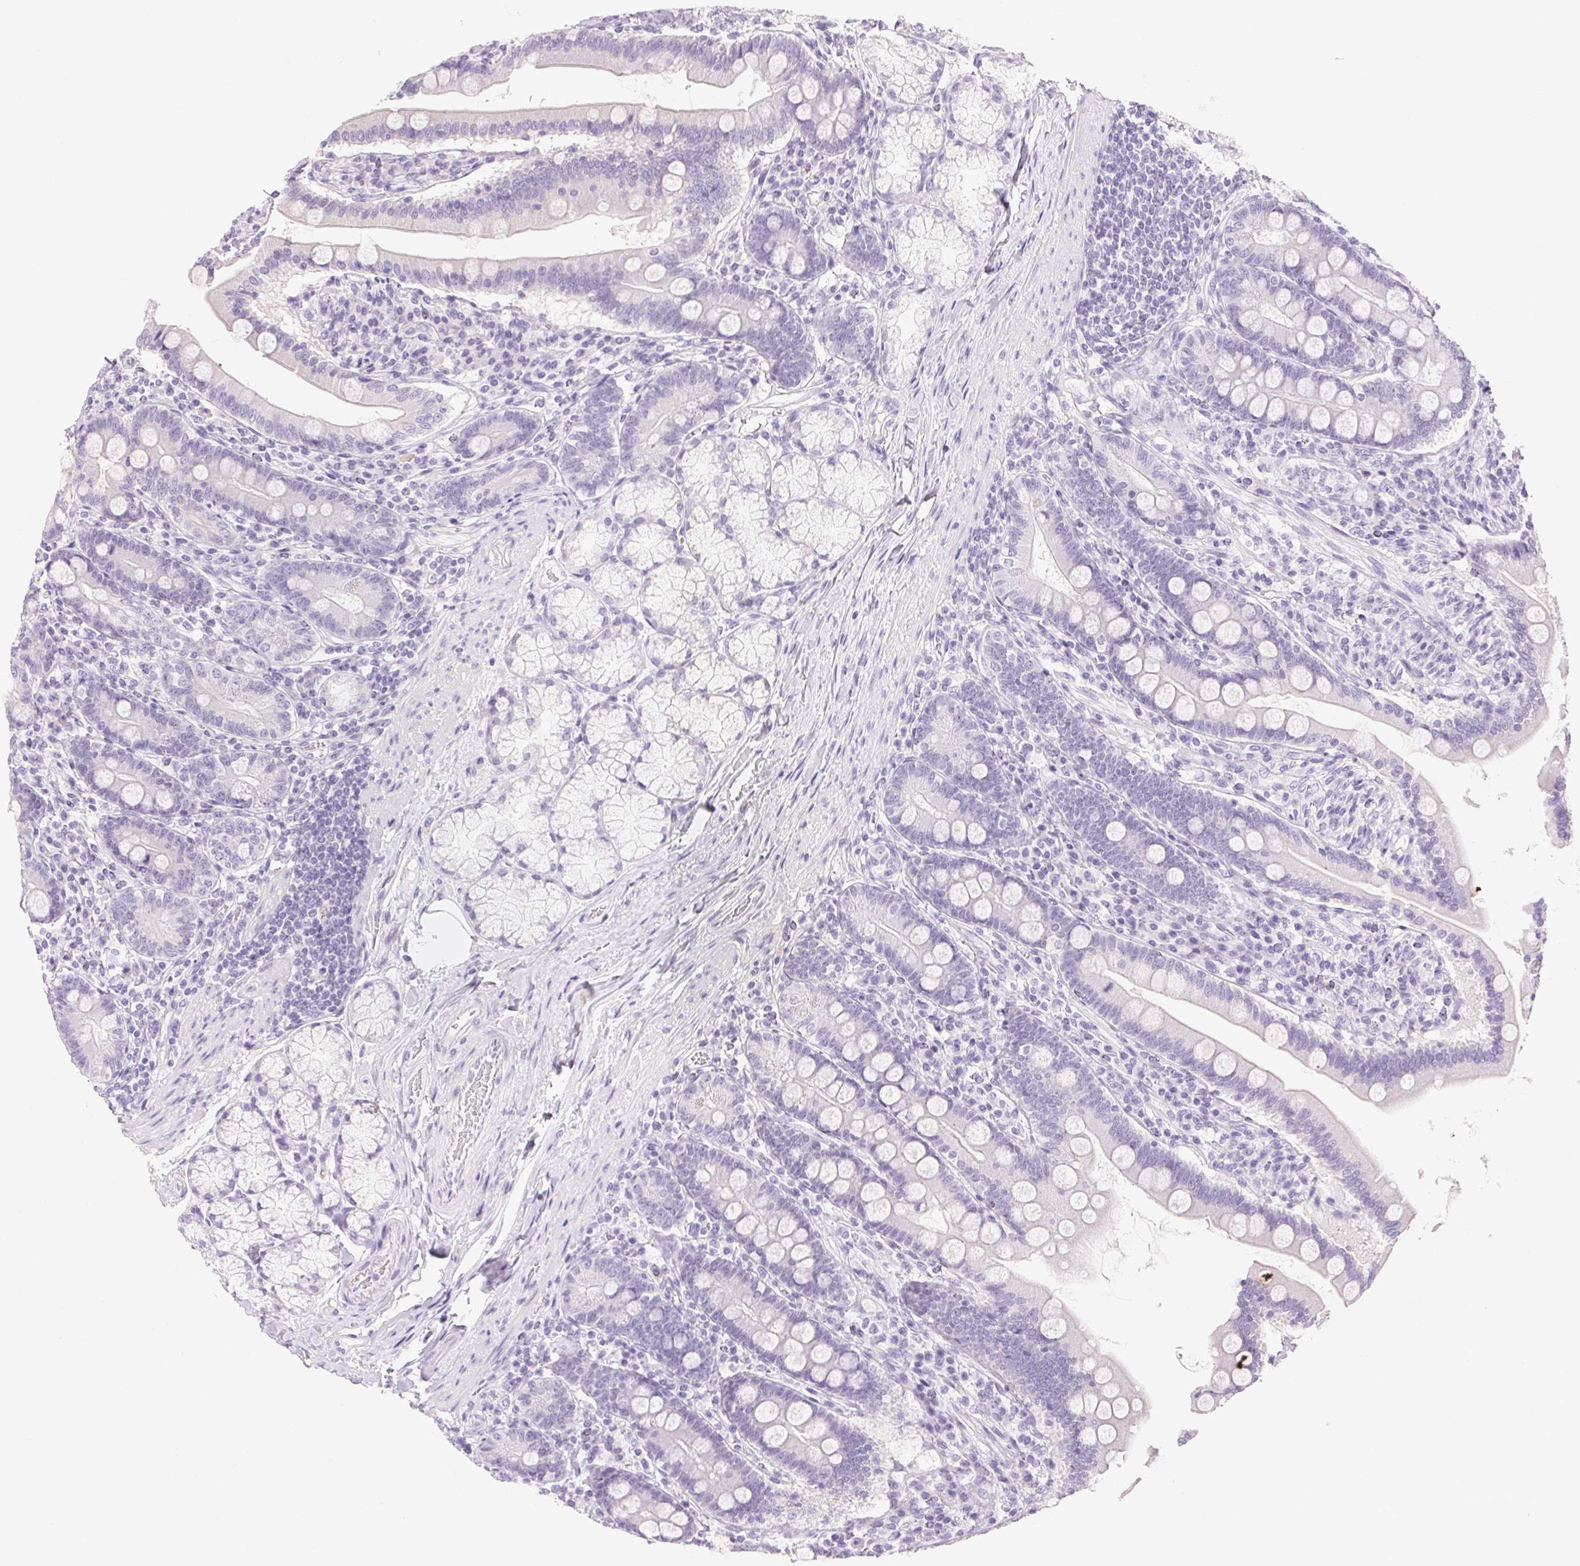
{"staining": {"intensity": "negative", "quantity": "none", "location": "none"}, "tissue": "duodenum", "cell_type": "Glandular cells", "image_type": "normal", "snomed": [{"axis": "morphology", "description": "Normal tissue, NOS"}, {"axis": "topography", "description": "Duodenum"}], "caption": "High power microscopy photomicrograph of an IHC micrograph of normal duodenum, revealing no significant positivity in glandular cells.", "gene": "DHCR24", "patient": {"sex": "female", "age": 67}}